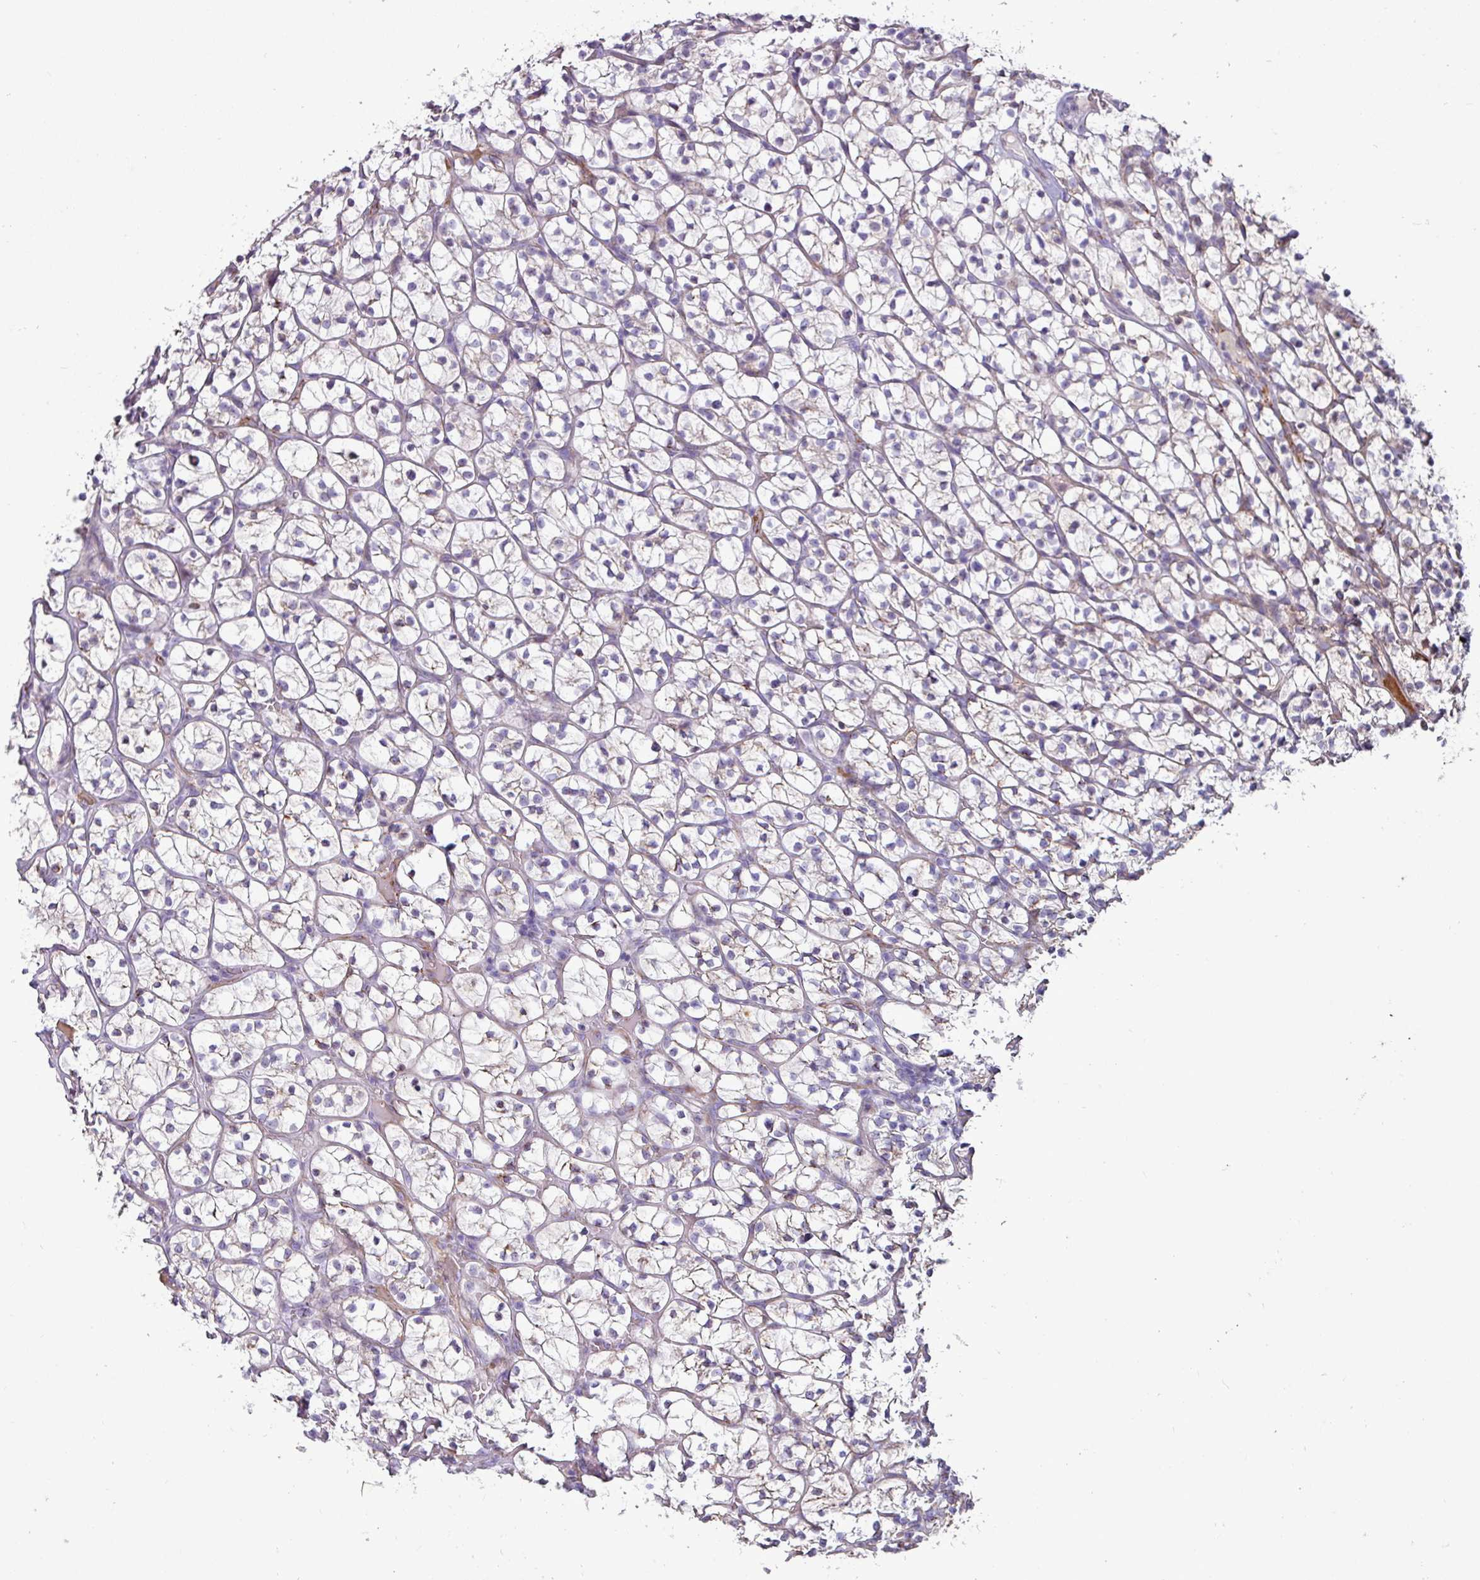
{"staining": {"intensity": "weak", "quantity": "<25%", "location": "cytoplasmic/membranous"}, "tissue": "renal cancer", "cell_type": "Tumor cells", "image_type": "cancer", "snomed": [{"axis": "morphology", "description": "Adenocarcinoma, NOS"}, {"axis": "topography", "description": "Kidney"}], "caption": "This histopathology image is of renal cancer stained with immunohistochemistry to label a protein in brown with the nuclei are counter-stained blue. There is no positivity in tumor cells. (Stains: DAB IHC with hematoxylin counter stain, Microscopy: brightfield microscopy at high magnification).", "gene": "PPP1R35", "patient": {"sex": "female", "age": 64}}